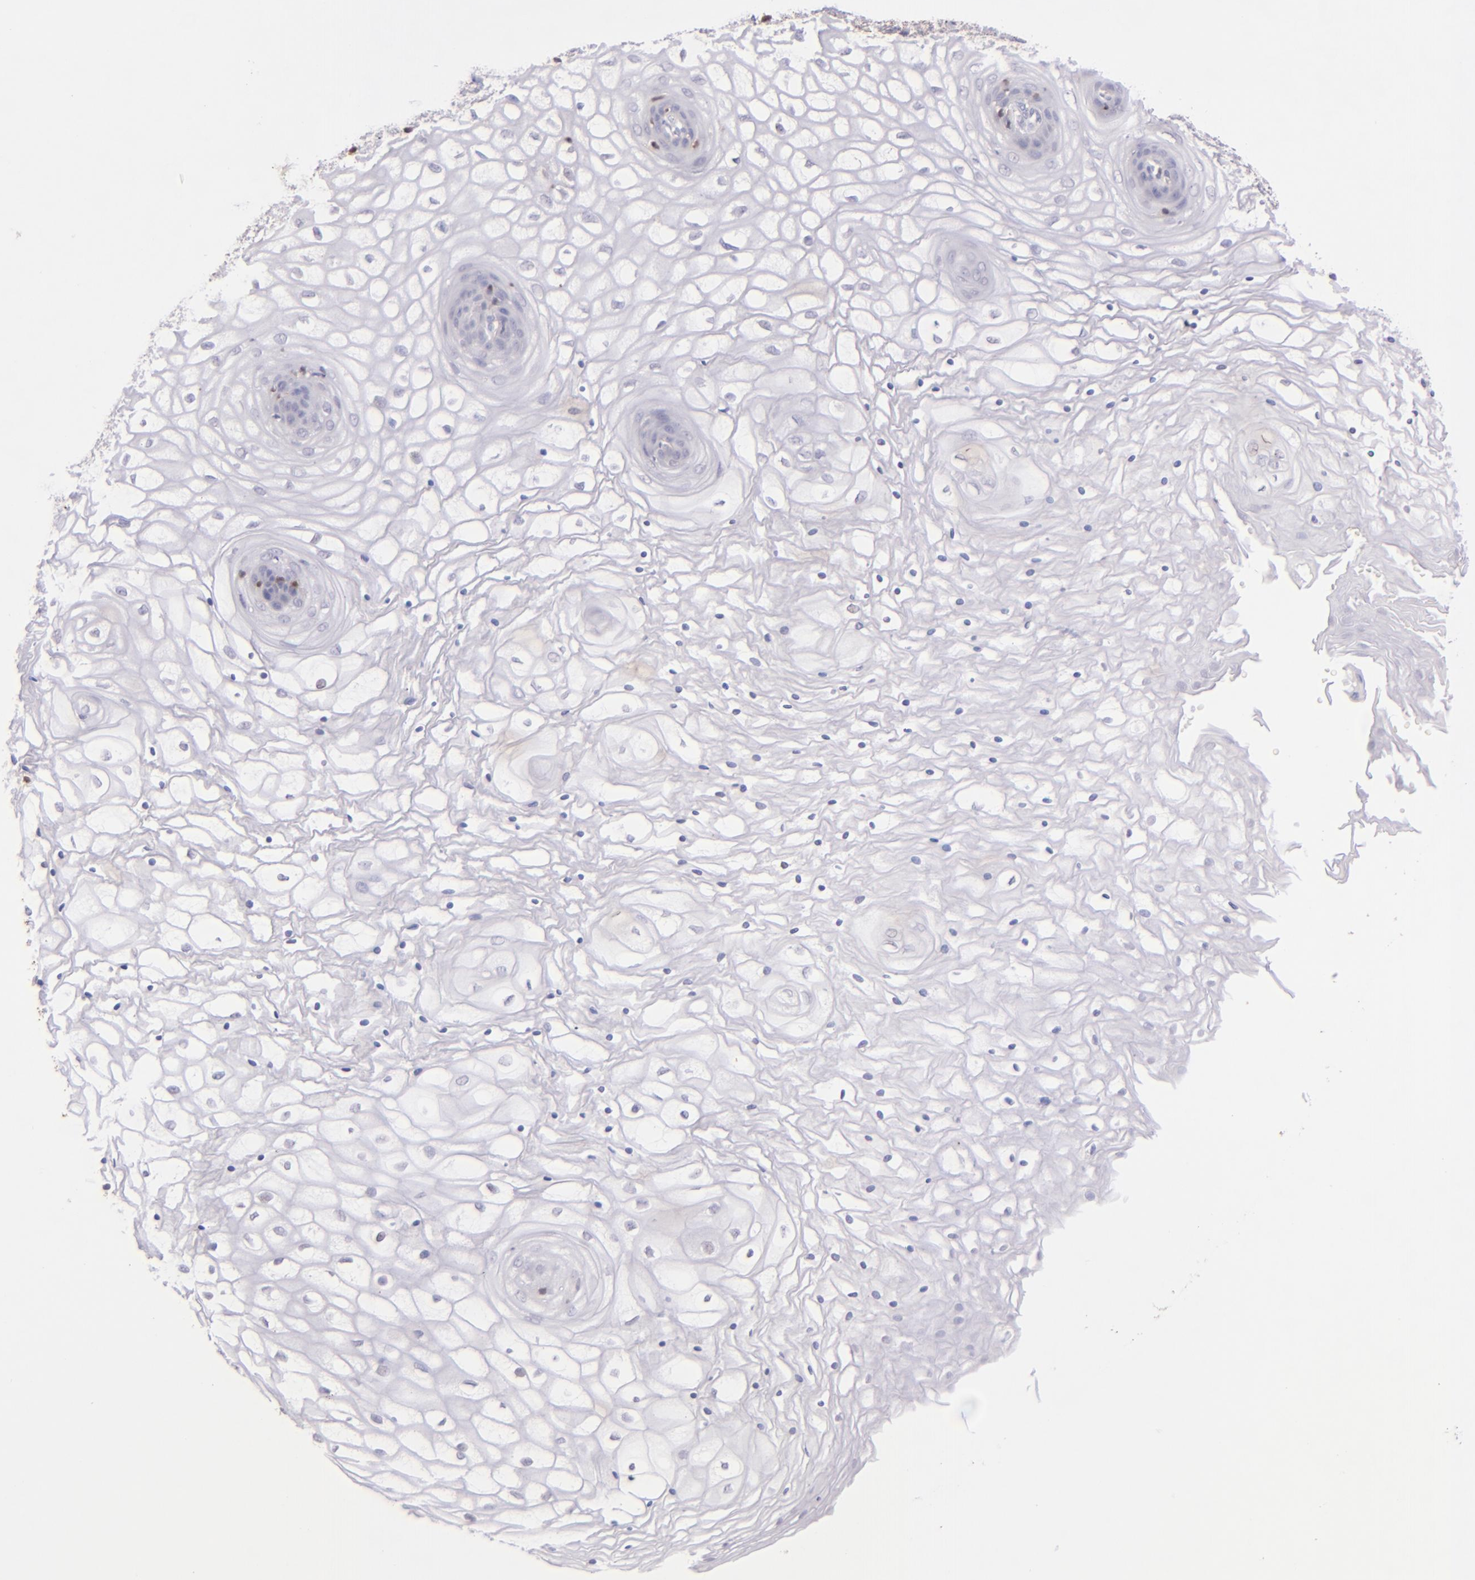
{"staining": {"intensity": "negative", "quantity": "none", "location": "none"}, "tissue": "vagina", "cell_type": "Squamous epithelial cells", "image_type": "normal", "snomed": [{"axis": "morphology", "description": "Normal tissue, NOS"}, {"axis": "topography", "description": "Vagina"}], "caption": "Immunohistochemistry (IHC) of benign vagina reveals no positivity in squamous epithelial cells. (Brightfield microscopy of DAB (3,3'-diaminobenzidine) immunohistochemistry at high magnification).", "gene": "ZAP70", "patient": {"sex": "female", "age": 34}}